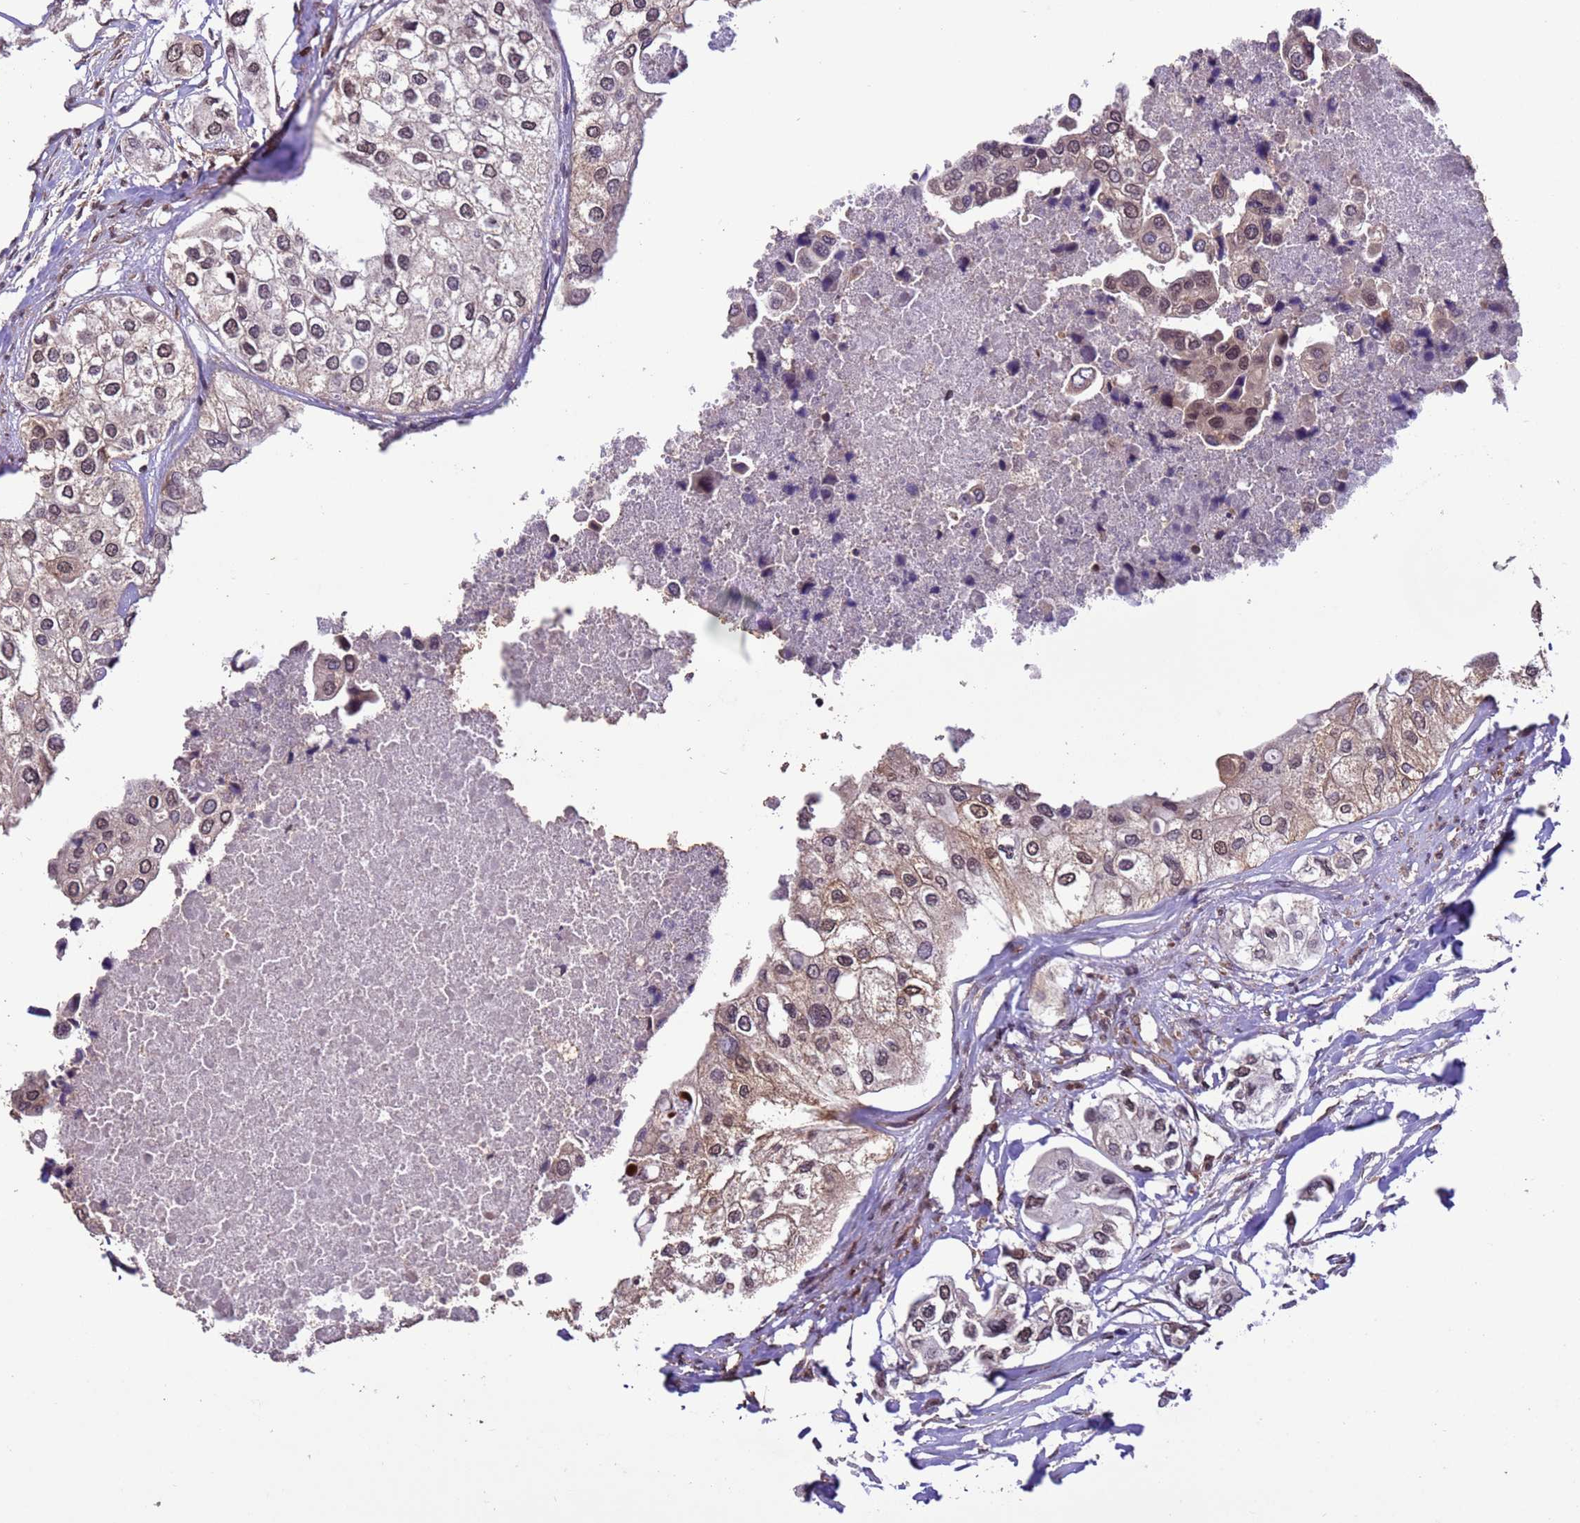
{"staining": {"intensity": "moderate", "quantity": ">75%", "location": "nuclear"}, "tissue": "urothelial cancer", "cell_type": "Tumor cells", "image_type": "cancer", "snomed": [{"axis": "morphology", "description": "Urothelial carcinoma, High grade"}, {"axis": "topography", "description": "Urinary bladder"}], "caption": "Urothelial carcinoma (high-grade) stained with immunohistochemistry (IHC) reveals moderate nuclear positivity in about >75% of tumor cells.", "gene": "VSTM4", "patient": {"sex": "male", "age": 64}}